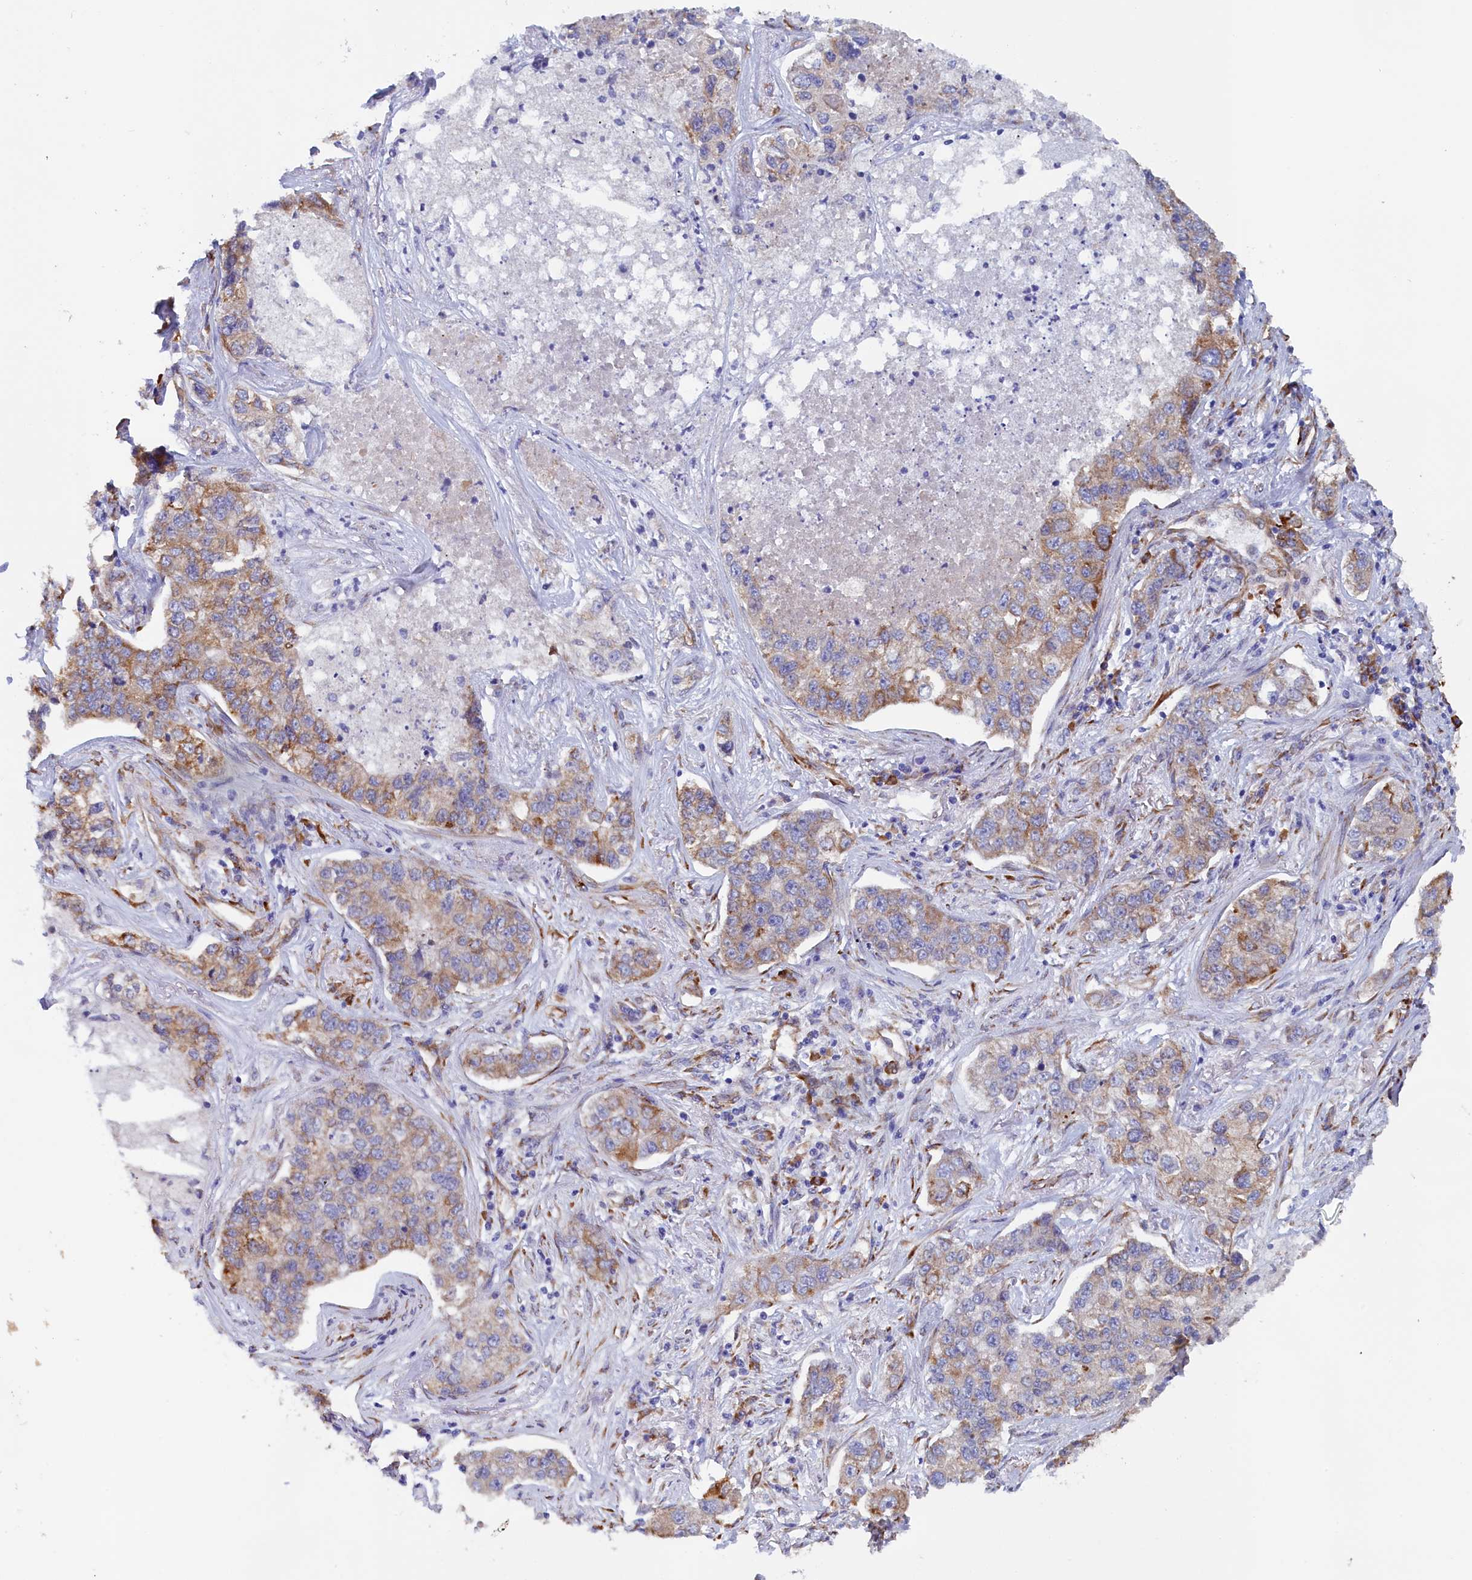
{"staining": {"intensity": "moderate", "quantity": "<25%", "location": "cytoplasmic/membranous"}, "tissue": "lung cancer", "cell_type": "Tumor cells", "image_type": "cancer", "snomed": [{"axis": "morphology", "description": "Adenocarcinoma, NOS"}, {"axis": "topography", "description": "Lung"}], "caption": "Lung cancer stained with a protein marker shows moderate staining in tumor cells.", "gene": "CCDC68", "patient": {"sex": "male", "age": 49}}